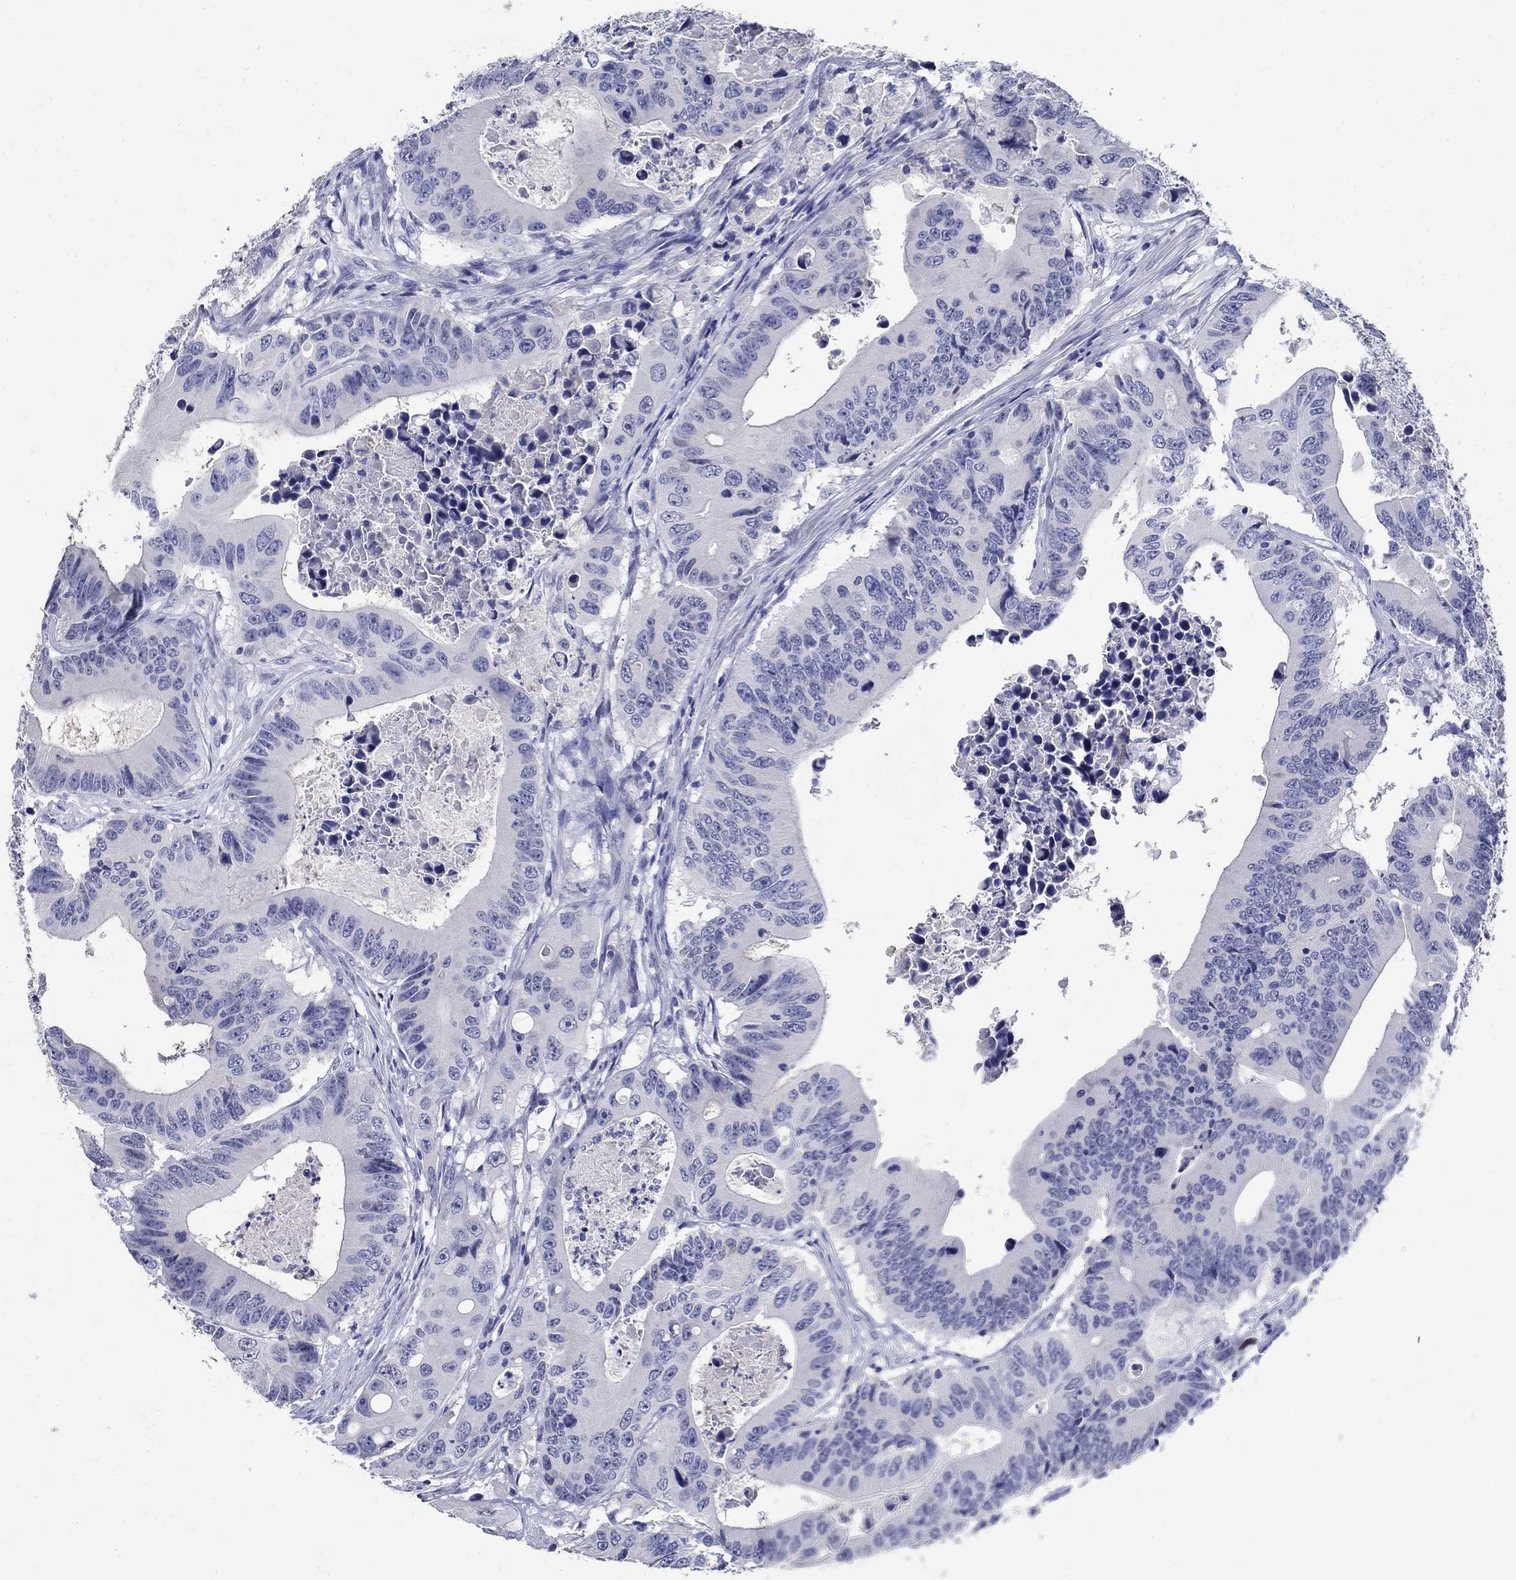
{"staining": {"intensity": "negative", "quantity": "none", "location": "none"}, "tissue": "colorectal cancer", "cell_type": "Tumor cells", "image_type": "cancer", "snomed": [{"axis": "morphology", "description": "Adenocarcinoma, NOS"}, {"axis": "topography", "description": "Colon"}], "caption": "This is an immunohistochemistry histopathology image of human colorectal adenocarcinoma. There is no expression in tumor cells.", "gene": "SOX2", "patient": {"sex": "female", "age": 90}}